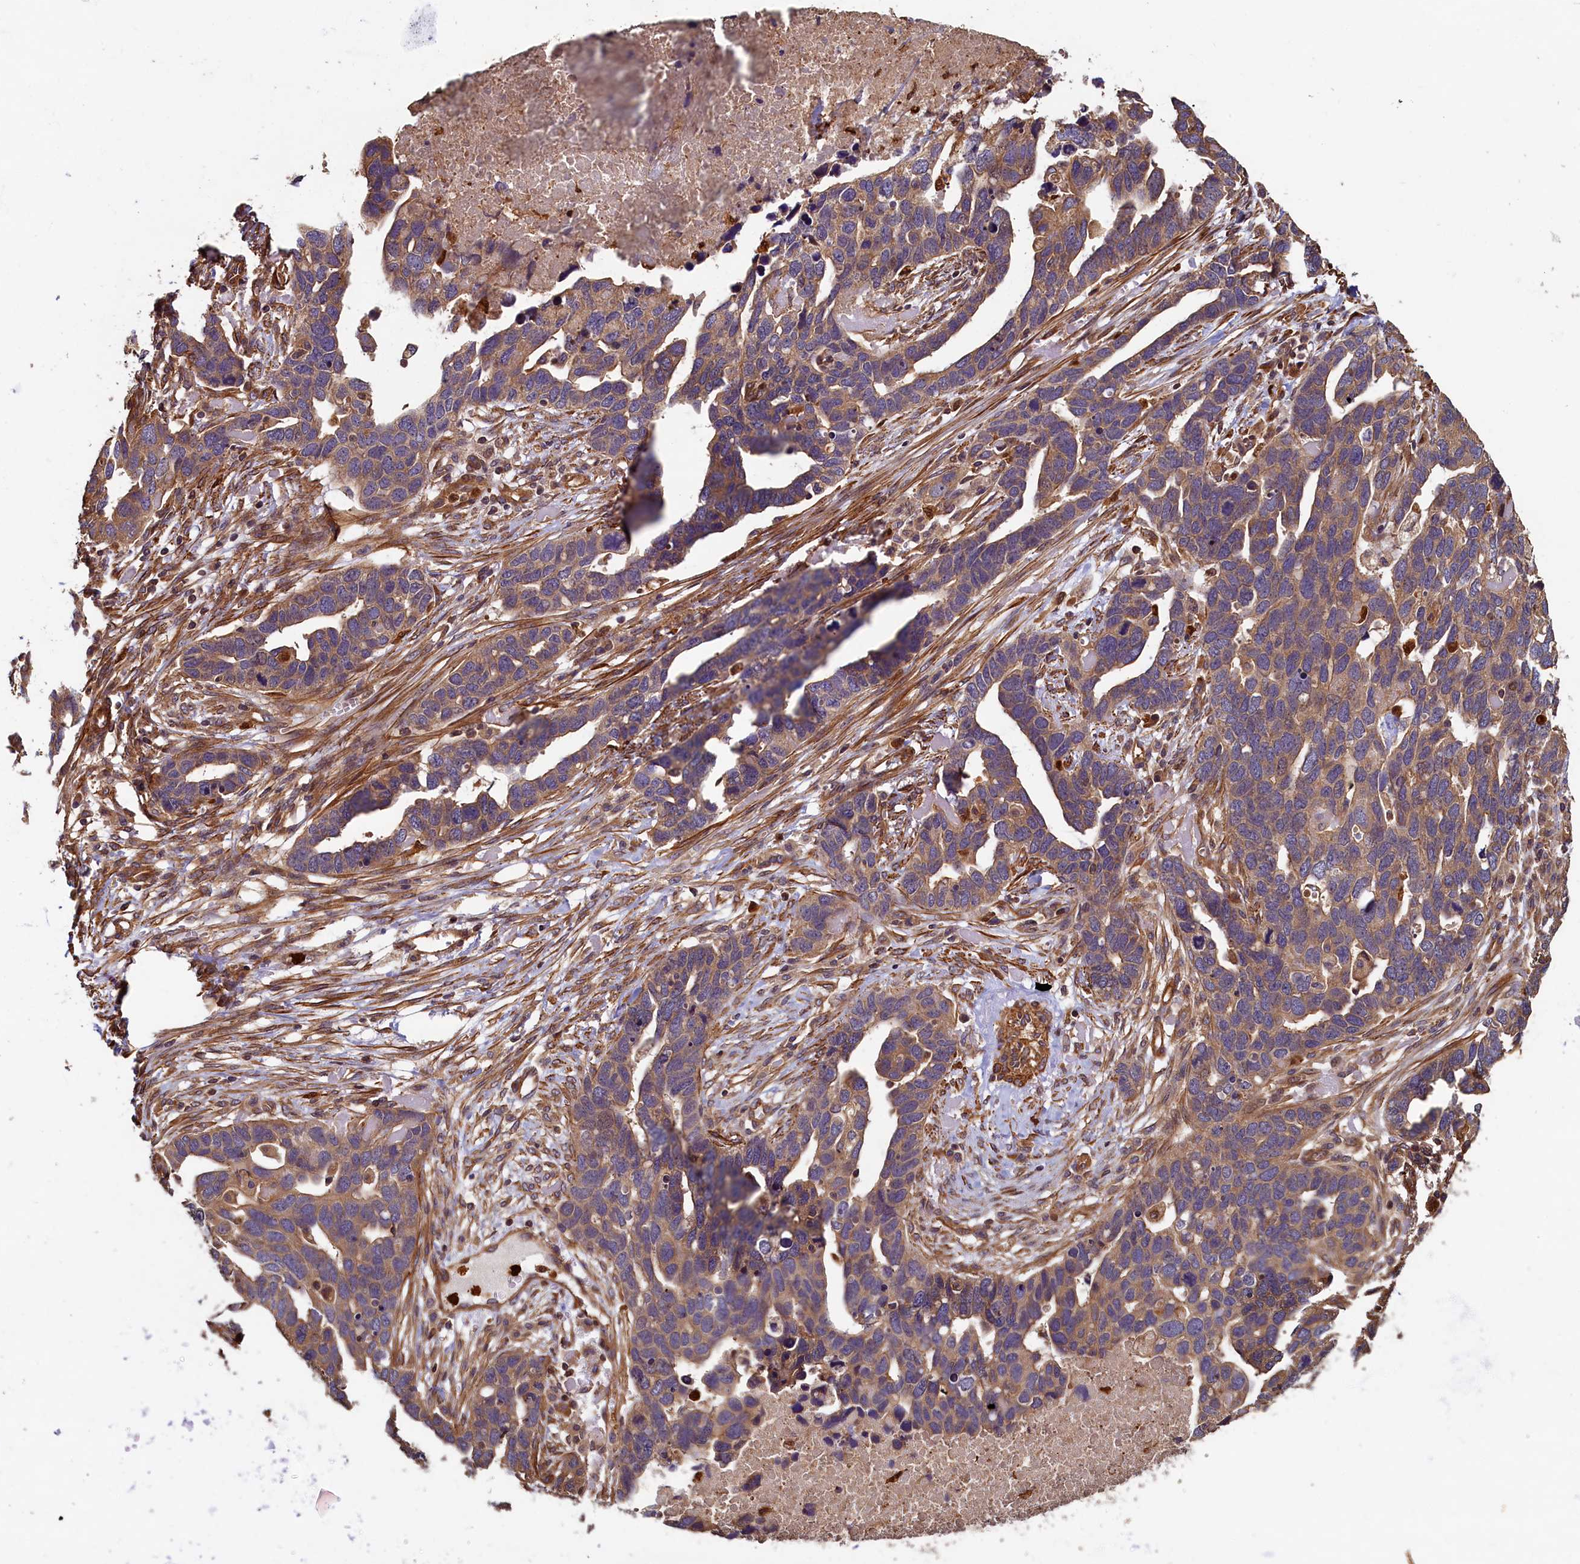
{"staining": {"intensity": "moderate", "quantity": ">75%", "location": "cytoplasmic/membranous"}, "tissue": "ovarian cancer", "cell_type": "Tumor cells", "image_type": "cancer", "snomed": [{"axis": "morphology", "description": "Cystadenocarcinoma, serous, NOS"}, {"axis": "topography", "description": "Ovary"}], "caption": "Tumor cells display medium levels of moderate cytoplasmic/membranous expression in approximately >75% of cells in human serous cystadenocarcinoma (ovarian).", "gene": "CCDC102B", "patient": {"sex": "female", "age": 54}}